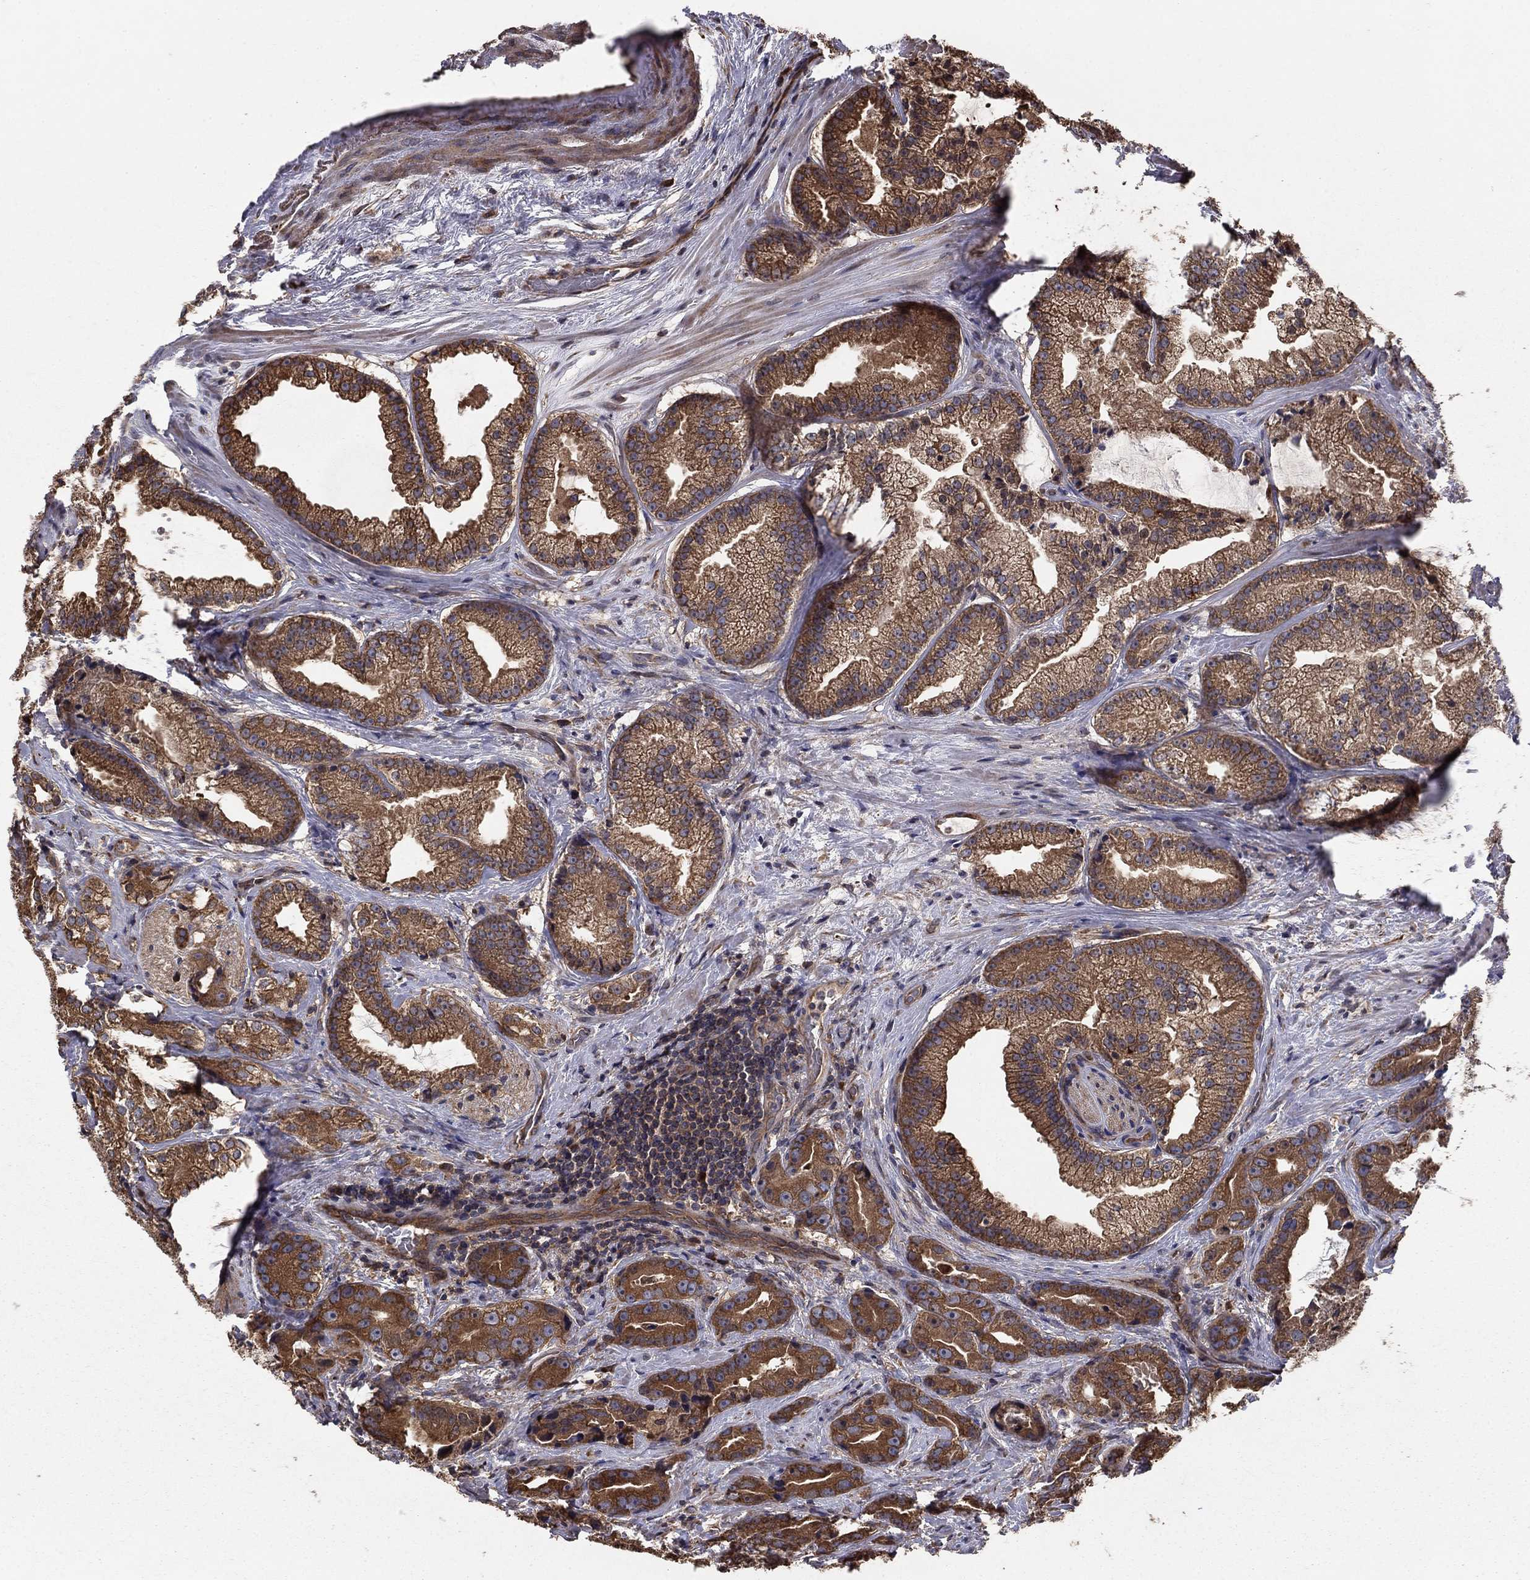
{"staining": {"intensity": "strong", "quantity": ">75%", "location": "cytoplasmic/membranous"}, "tissue": "prostate cancer", "cell_type": "Tumor cells", "image_type": "cancer", "snomed": [{"axis": "morphology", "description": "Adenocarcinoma, NOS"}, {"axis": "morphology", "description": "Adenocarcinoma, High grade"}, {"axis": "topography", "description": "Prostate"}], "caption": "About >75% of tumor cells in human prostate cancer reveal strong cytoplasmic/membranous protein expression as visualized by brown immunohistochemical staining.", "gene": "BABAM2", "patient": {"sex": "male", "age": 64}}